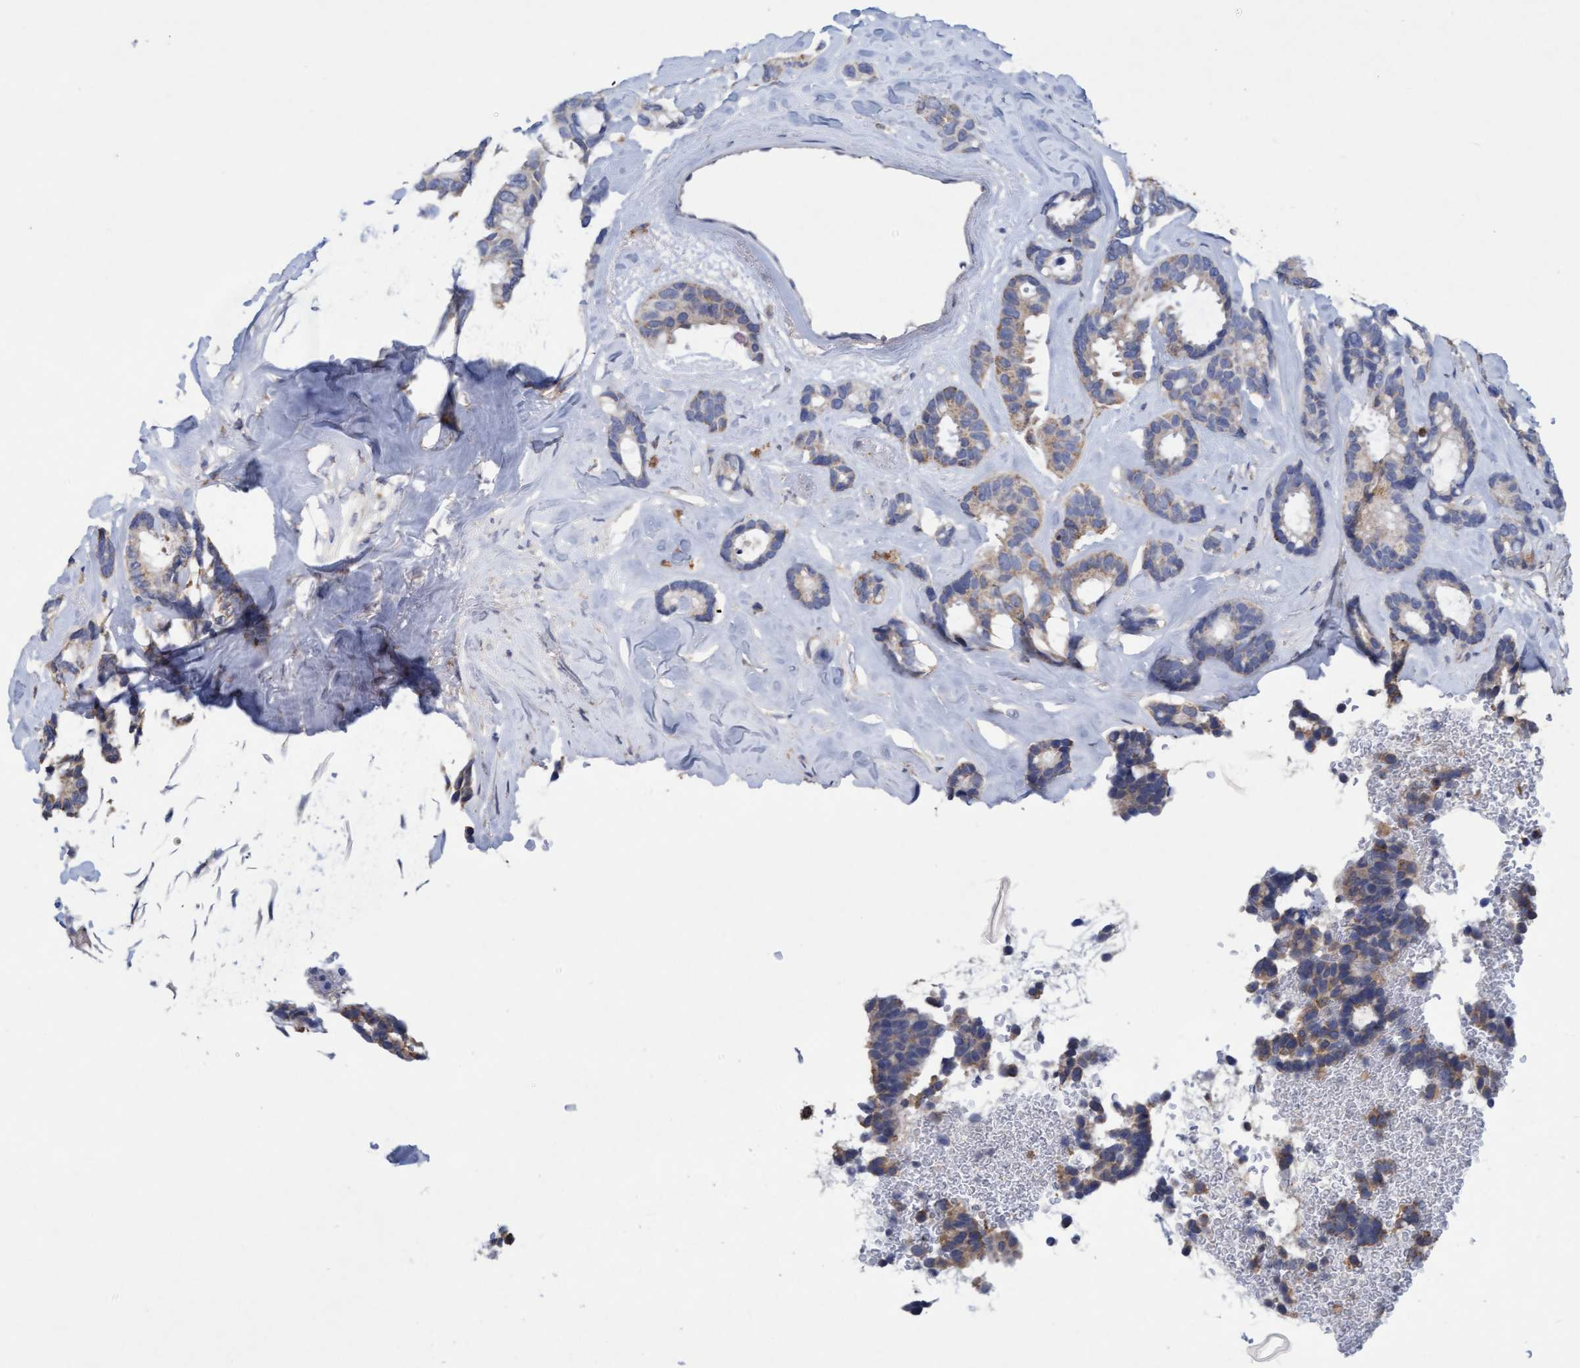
{"staining": {"intensity": "weak", "quantity": "<25%", "location": "cytoplasmic/membranous"}, "tissue": "breast cancer", "cell_type": "Tumor cells", "image_type": "cancer", "snomed": [{"axis": "morphology", "description": "Duct carcinoma"}, {"axis": "topography", "description": "Breast"}], "caption": "This is an IHC micrograph of intraductal carcinoma (breast). There is no positivity in tumor cells.", "gene": "VSIG8", "patient": {"sex": "female", "age": 87}}